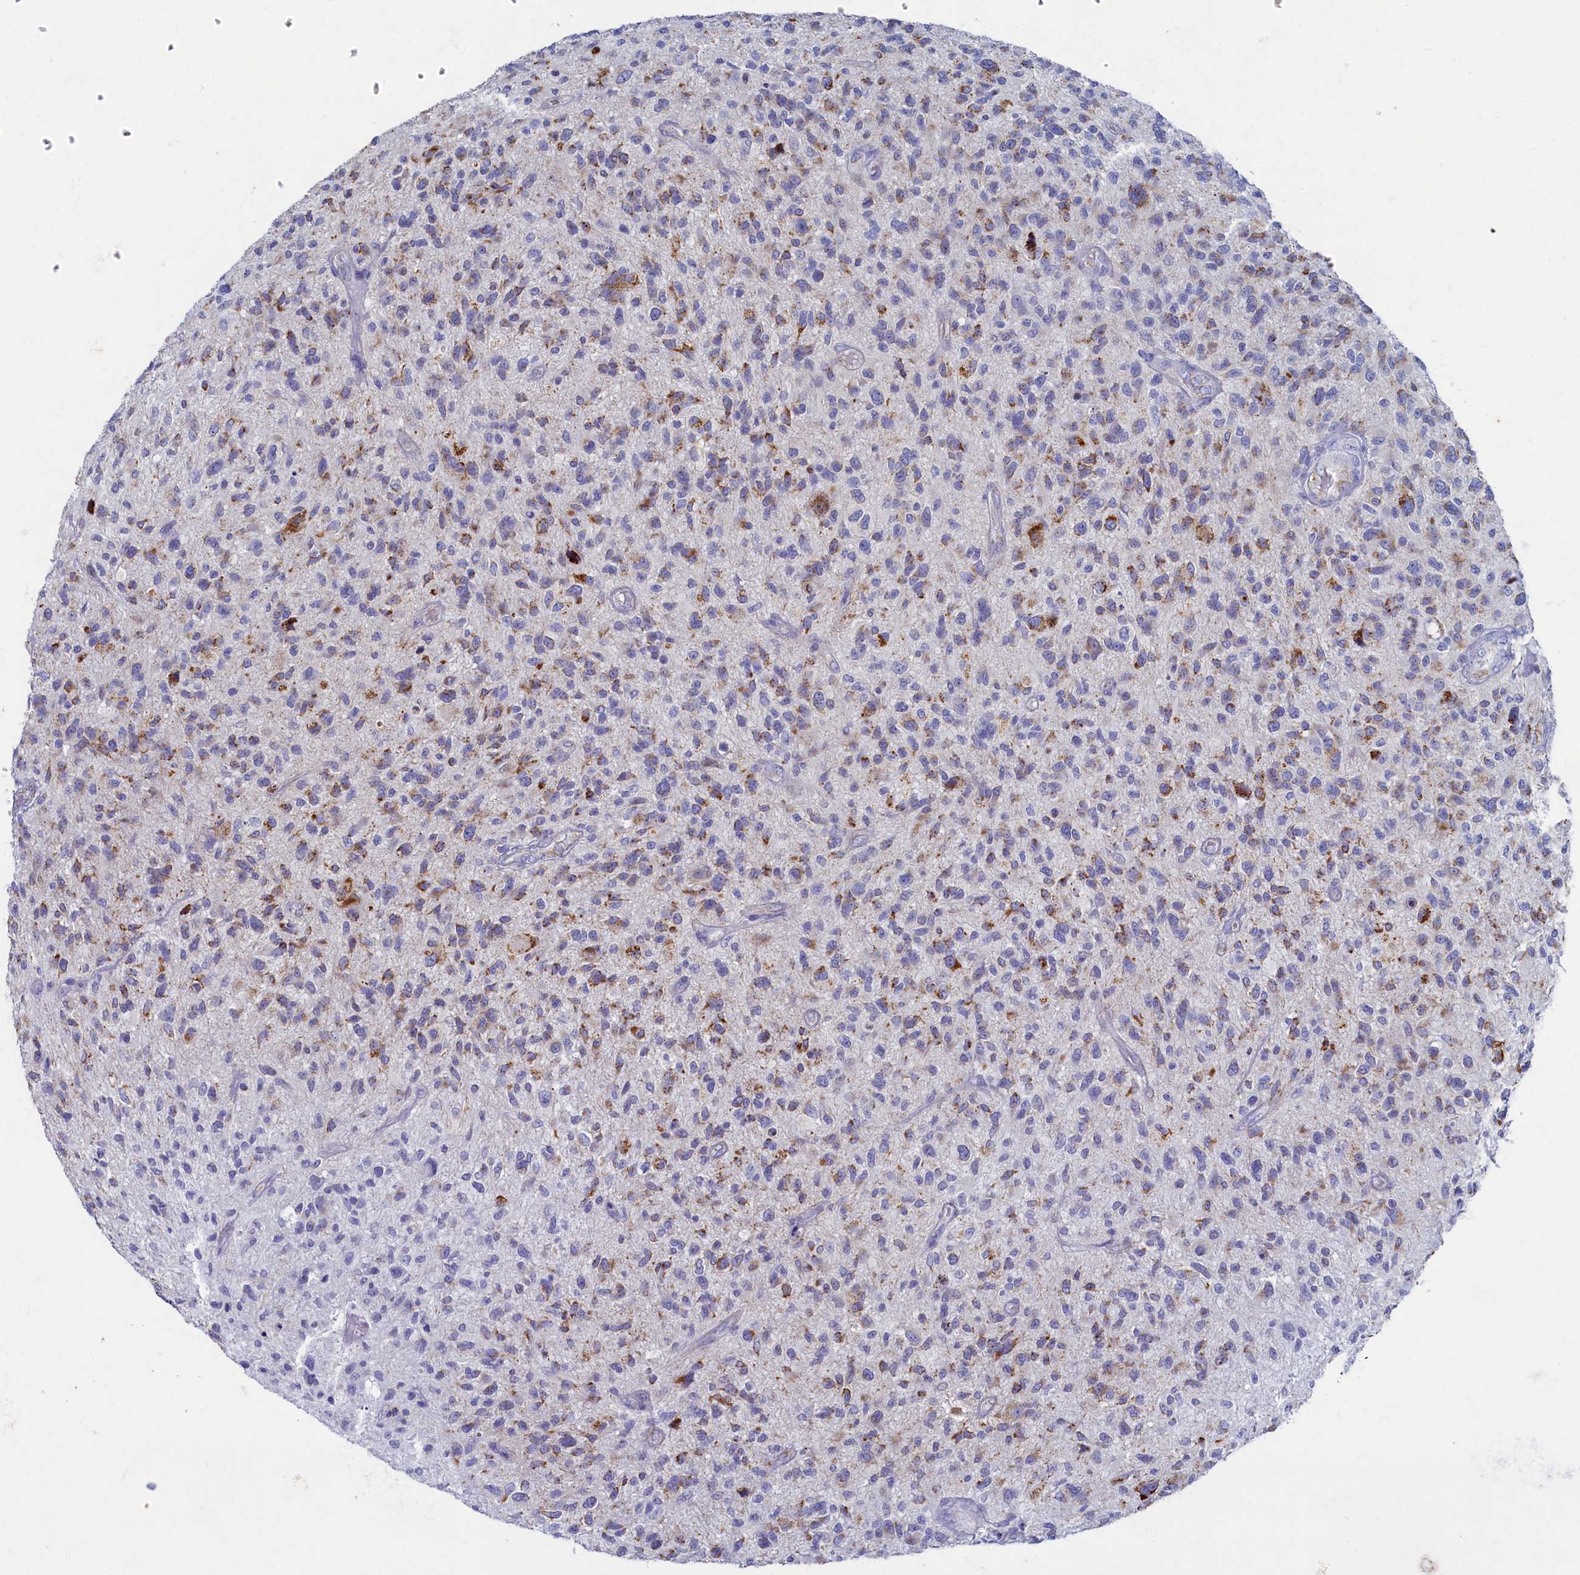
{"staining": {"intensity": "moderate", "quantity": "<25%", "location": "cytoplasmic/membranous"}, "tissue": "glioma", "cell_type": "Tumor cells", "image_type": "cancer", "snomed": [{"axis": "morphology", "description": "Glioma, malignant, High grade"}, {"axis": "topography", "description": "Brain"}], "caption": "Immunohistochemical staining of human glioma shows low levels of moderate cytoplasmic/membranous positivity in about <25% of tumor cells.", "gene": "OCIAD2", "patient": {"sex": "male", "age": 47}}